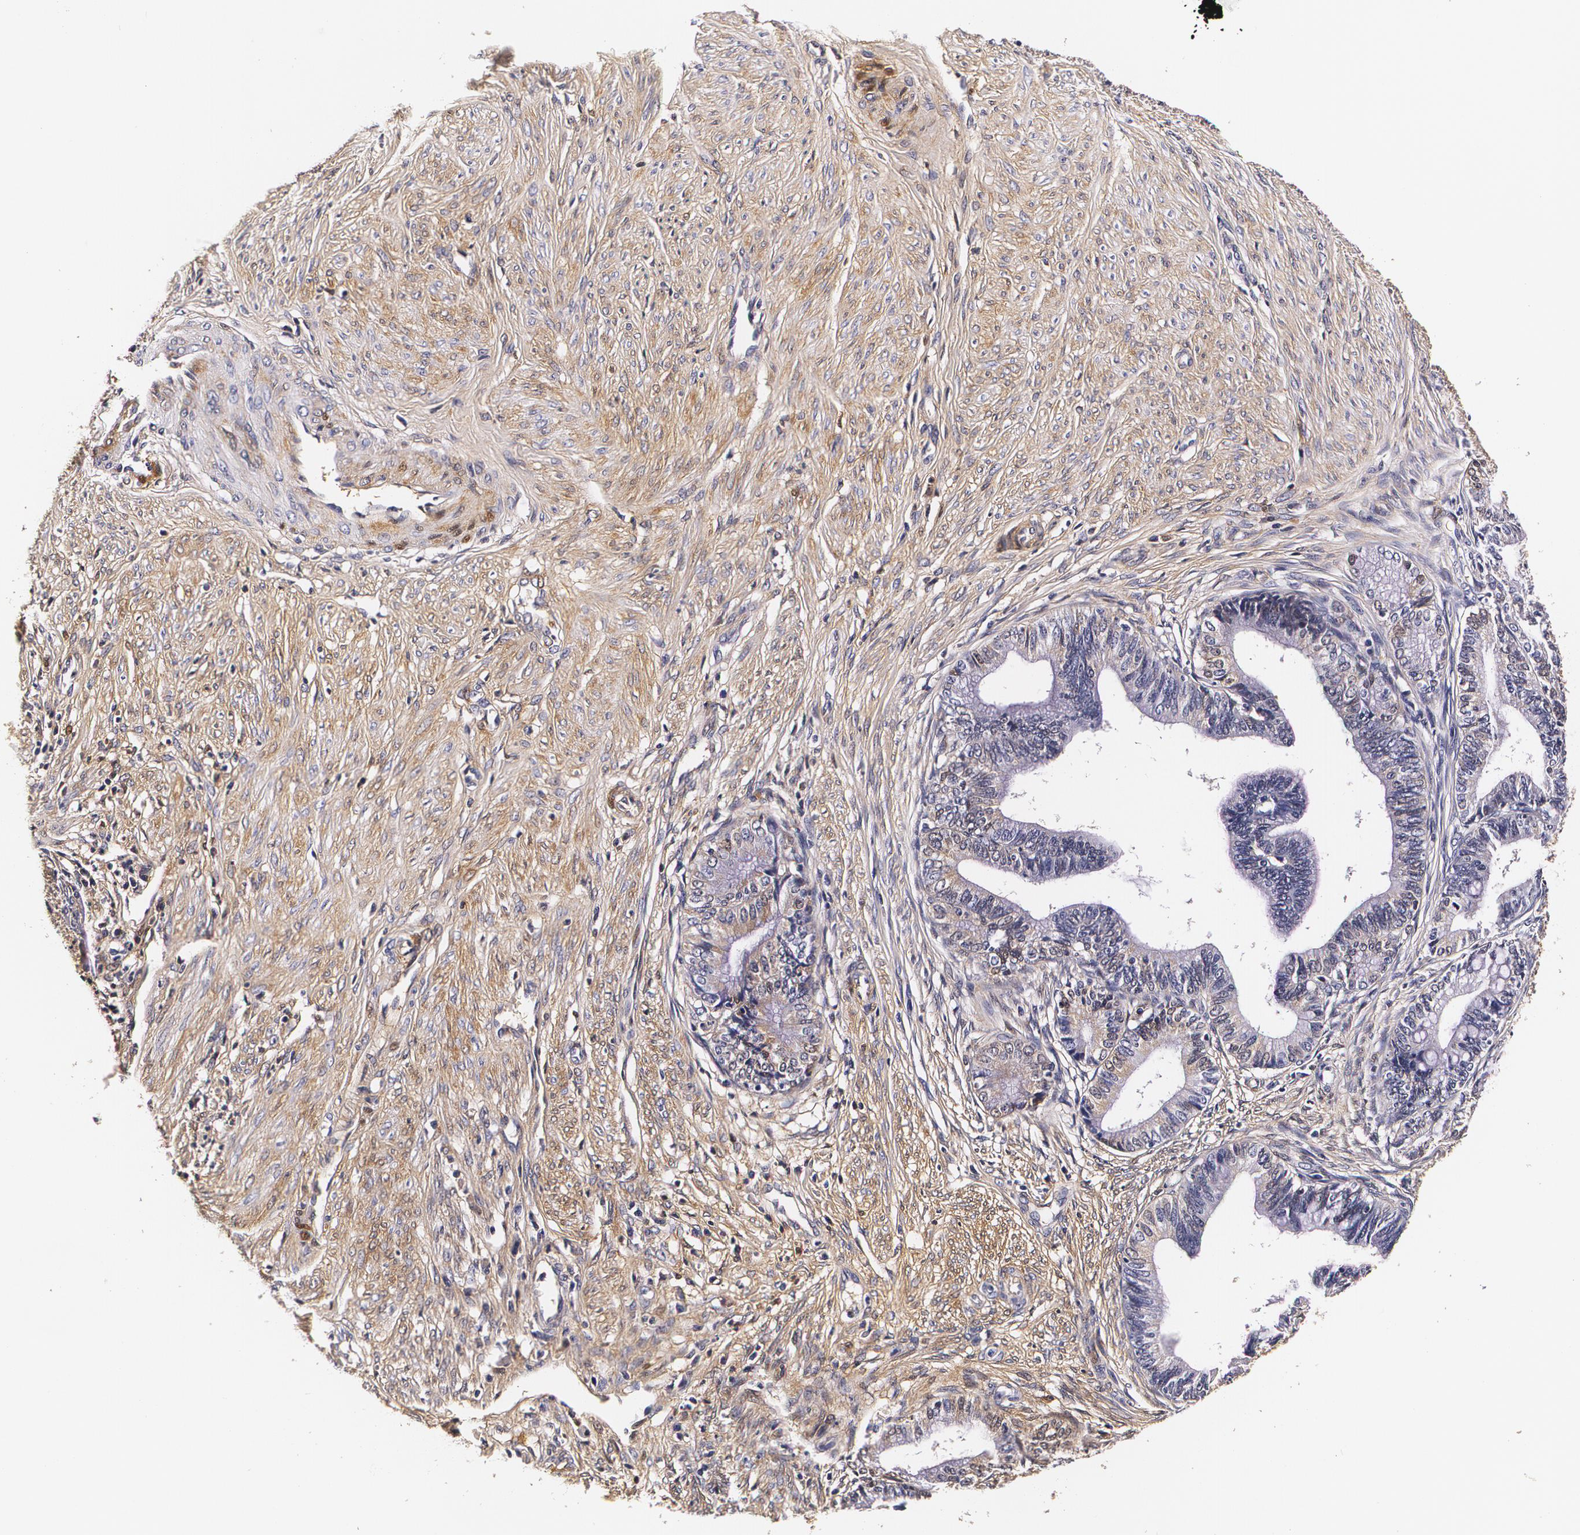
{"staining": {"intensity": "weak", "quantity": "<25%", "location": "cytoplasmic/membranous"}, "tissue": "cervical cancer", "cell_type": "Tumor cells", "image_type": "cancer", "snomed": [{"axis": "morphology", "description": "Adenocarcinoma, NOS"}, {"axis": "topography", "description": "Cervix"}], "caption": "Immunohistochemistry (IHC) of cervical adenocarcinoma shows no positivity in tumor cells. (DAB immunohistochemistry (IHC) visualized using brightfield microscopy, high magnification).", "gene": "TTR", "patient": {"sex": "female", "age": 36}}